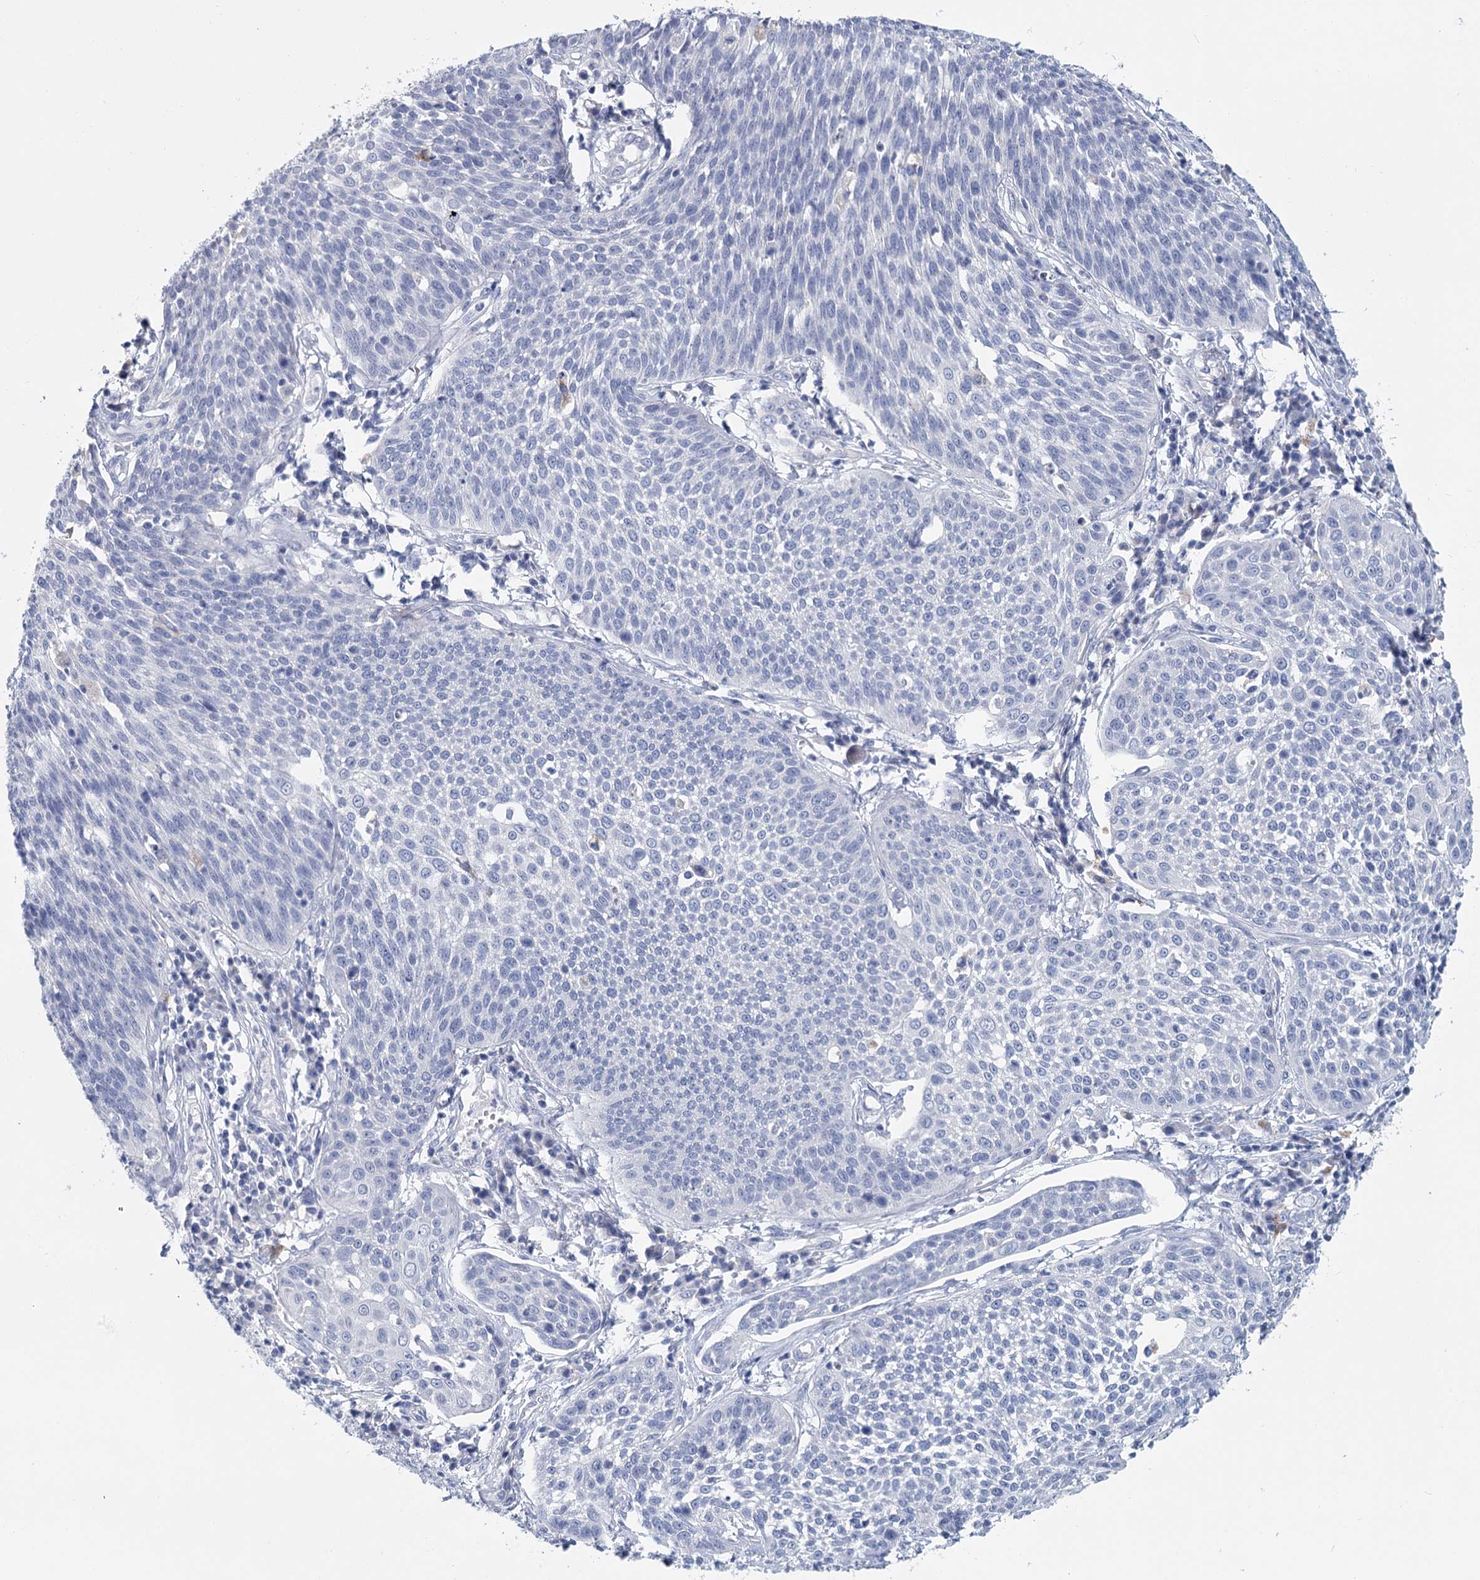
{"staining": {"intensity": "negative", "quantity": "none", "location": "none"}, "tissue": "cervical cancer", "cell_type": "Tumor cells", "image_type": "cancer", "snomed": [{"axis": "morphology", "description": "Squamous cell carcinoma, NOS"}, {"axis": "topography", "description": "Cervix"}], "caption": "Human squamous cell carcinoma (cervical) stained for a protein using IHC reveals no staining in tumor cells.", "gene": "METTL7B", "patient": {"sex": "female", "age": 34}}